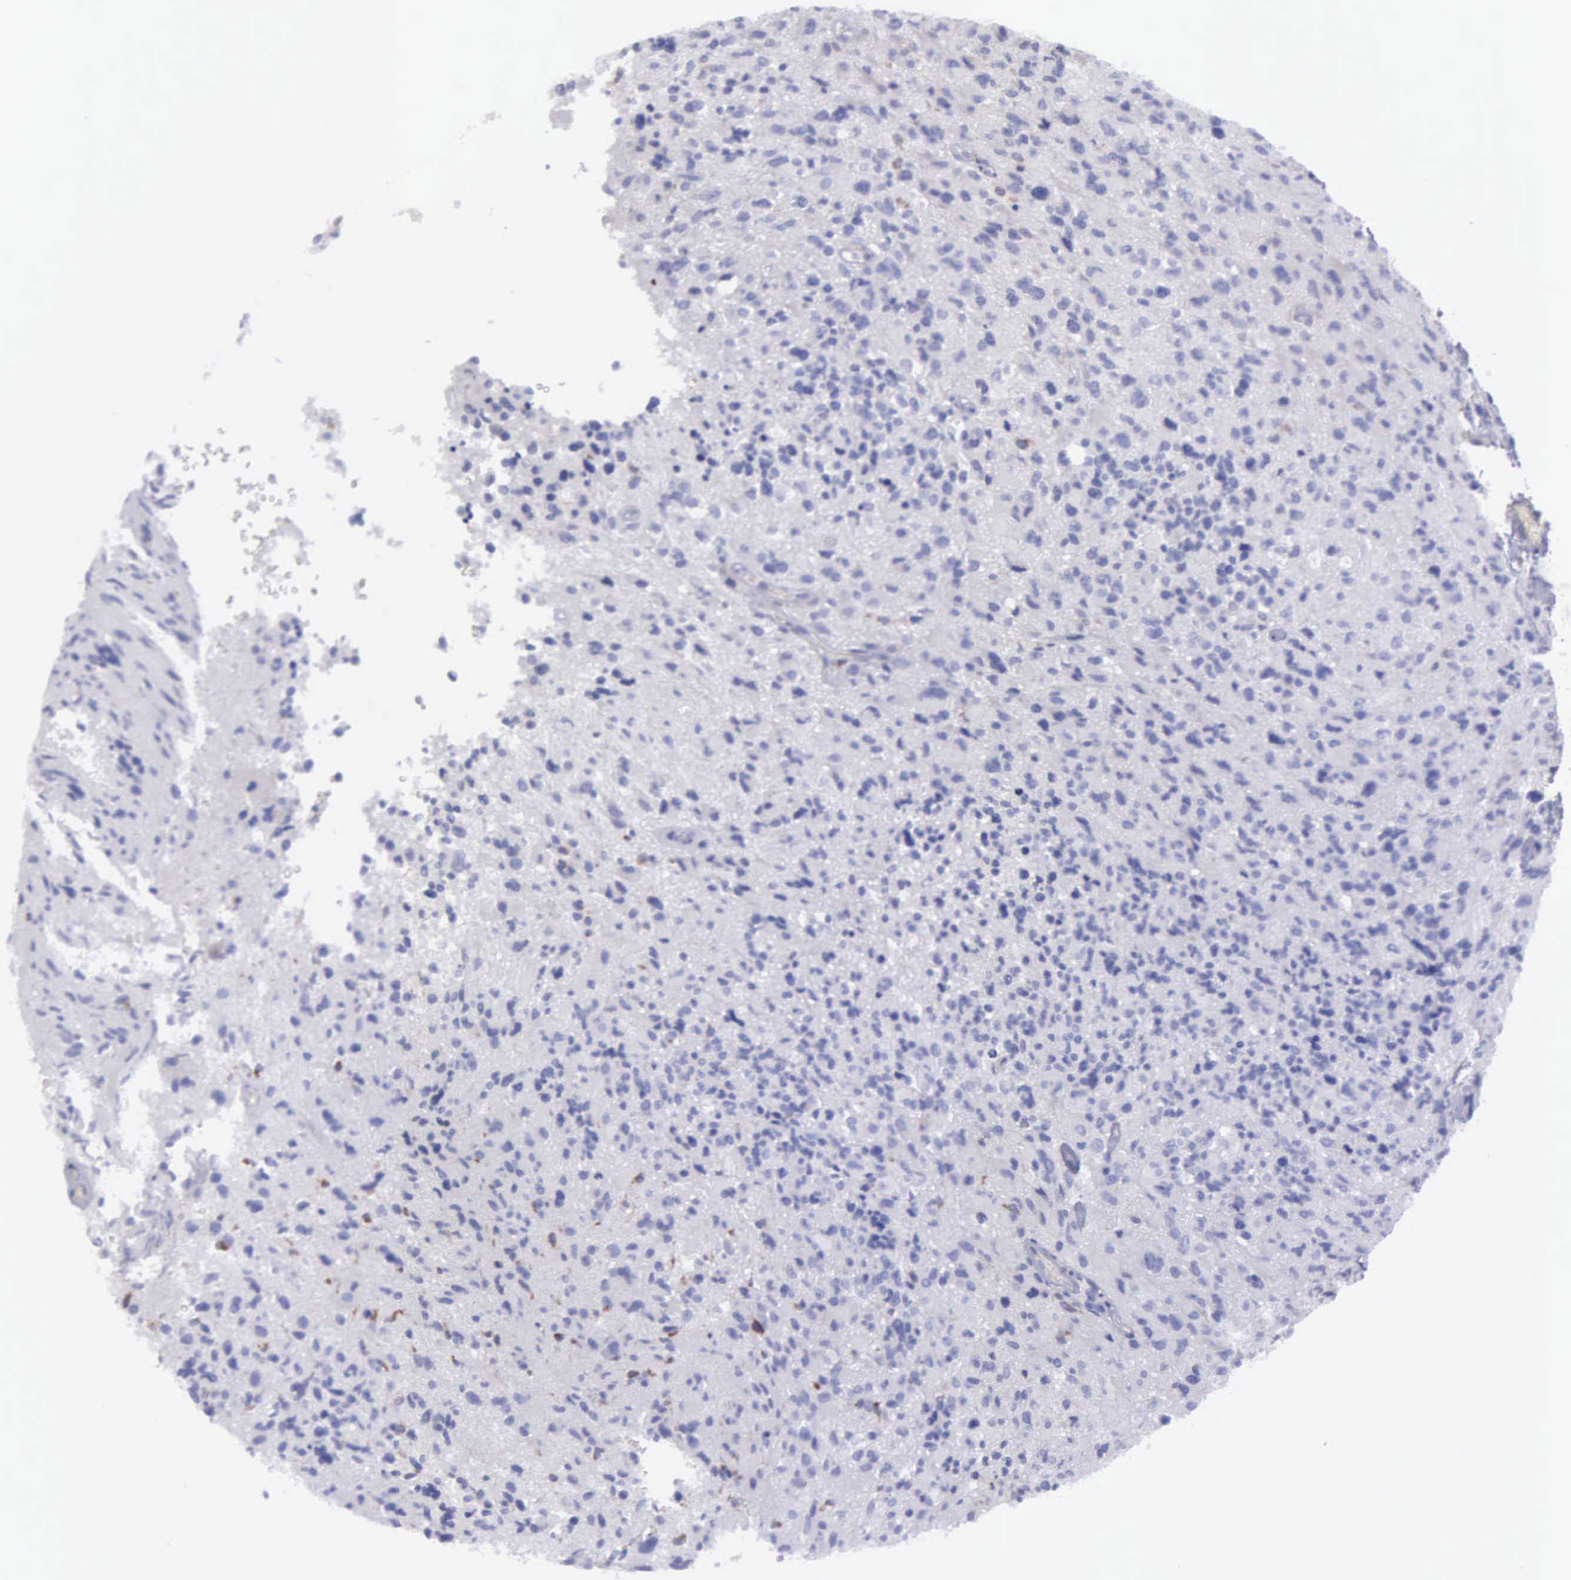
{"staining": {"intensity": "negative", "quantity": "none", "location": "none"}, "tissue": "glioma", "cell_type": "Tumor cells", "image_type": "cancer", "snomed": [{"axis": "morphology", "description": "Glioma, malignant, High grade"}, {"axis": "topography", "description": "Brain"}], "caption": "This histopathology image is of glioma stained with IHC to label a protein in brown with the nuclei are counter-stained blue. There is no staining in tumor cells.", "gene": "TYRP1", "patient": {"sex": "male", "age": 69}}